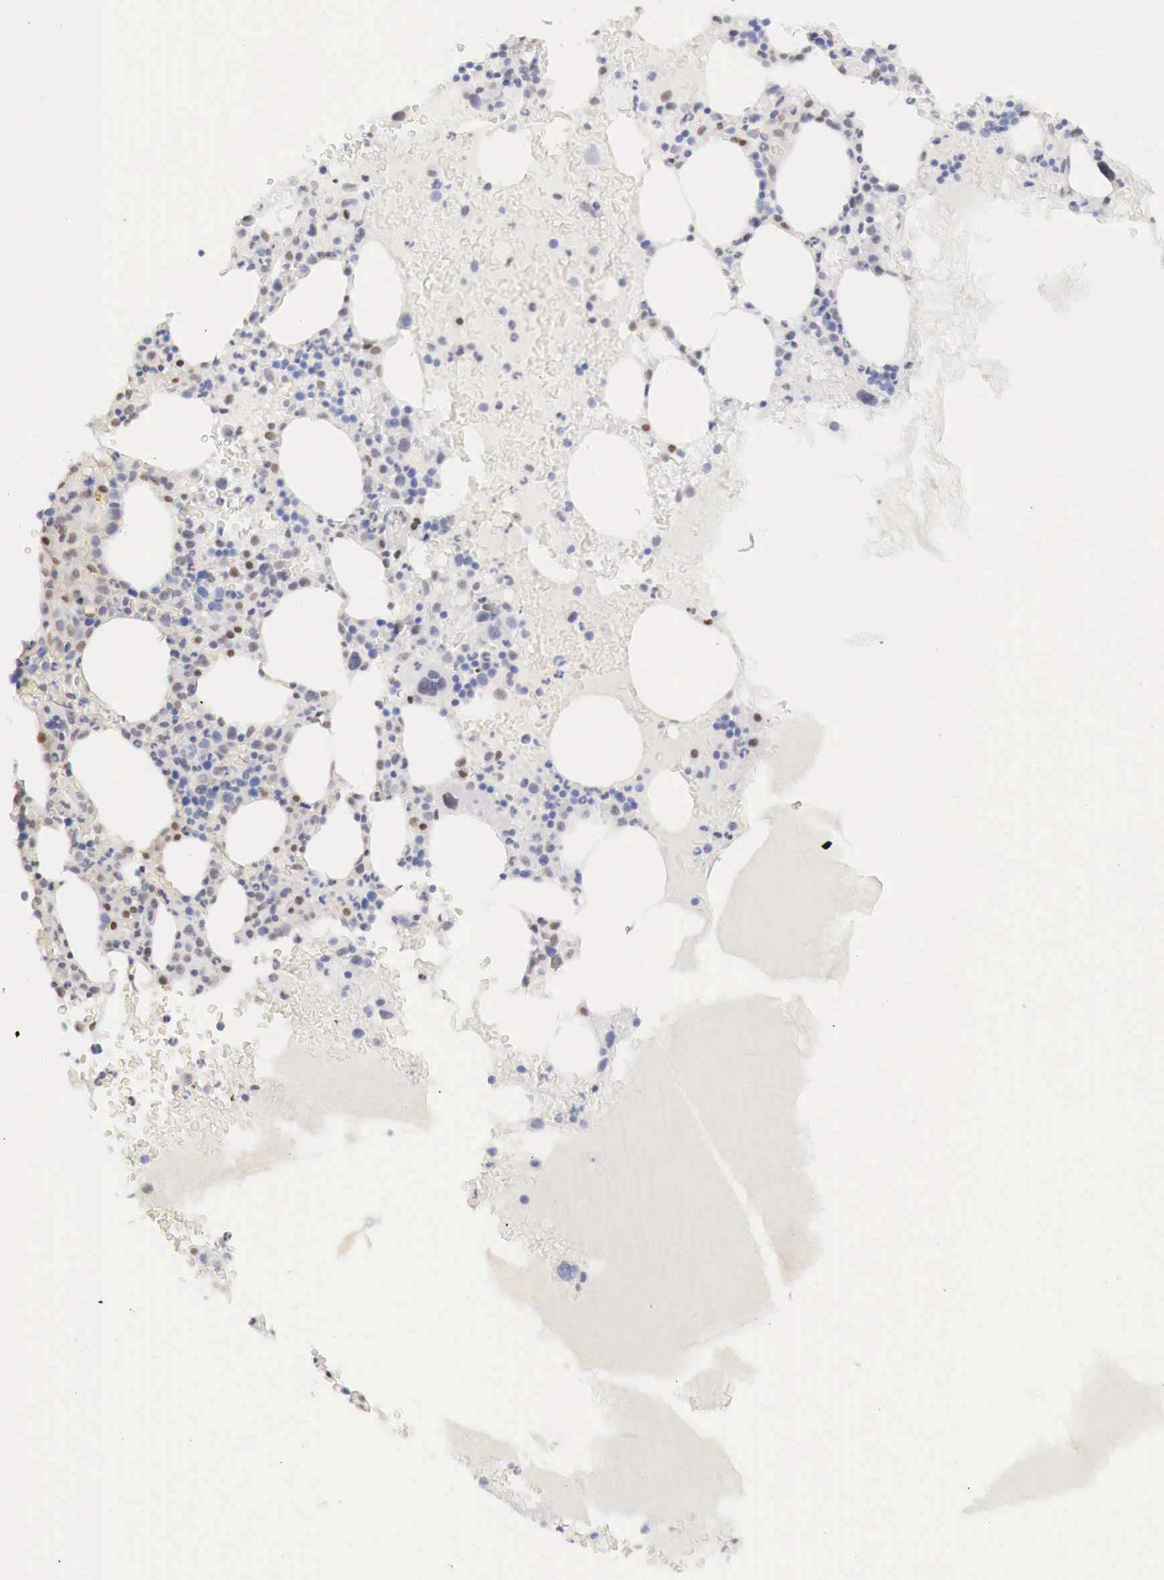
{"staining": {"intensity": "weak", "quantity": "<25%", "location": "nuclear"}, "tissue": "bone marrow", "cell_type": "Hematopoietic cells", "image_type": "normal", "snomed": [{"axis": "morphology", "description": "Normal tissue, NOS"}, {"axis": "topography", "description": "Bone marrow"}], "caption": "The immunohistochemistry (IHC) histopathology image has no significant positivity in hematopoietic cells of bone marrow. The staining was performed using DAB to visualize the protein expression in brown, while the nuclei were stained in blue with hematoxylin (Magnification: 20x).", "gene": "UBA1", "patient": {"sex": "female", "age": 88}}